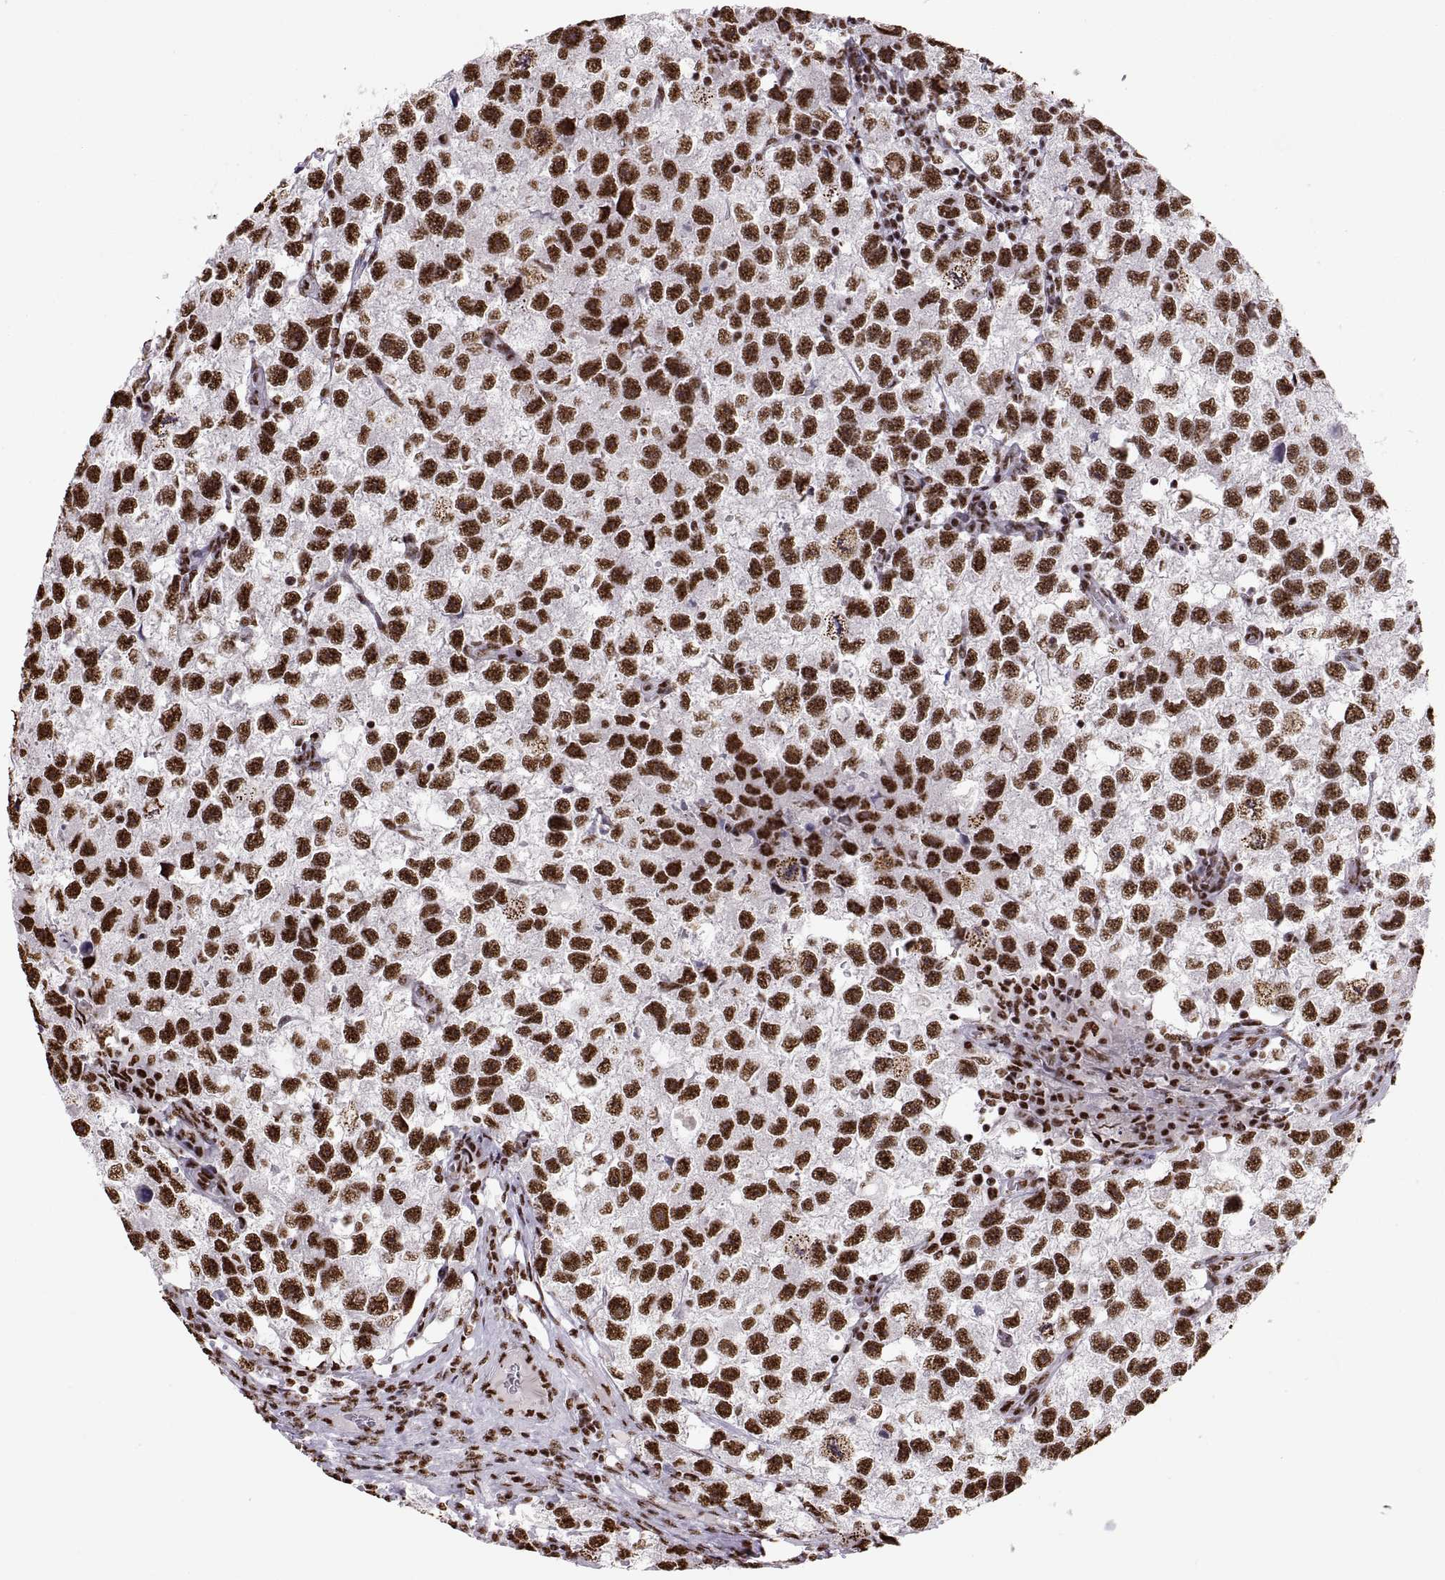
{"staining": {"intensity": "strong", "quantity": "25%-75%", "location": "nuclear"}, "tissue": "testis cancer", "cell_type": "Tumor cells", "image_type": "cancer", "snomed": [{"axis": "morphology", "description": "Seminoma, NOS"}, {"axis": "topography", "description": "Testis"}], "caption": "This micrograph demonstrates immunohistochemistry (IHC) staining of human testis cancer (seminoma), with high strong nuclear positivity in about 25%-75% of tumor cells.", "gene": "SNAI1", "patient": {"sex": "male", "age": 26}}